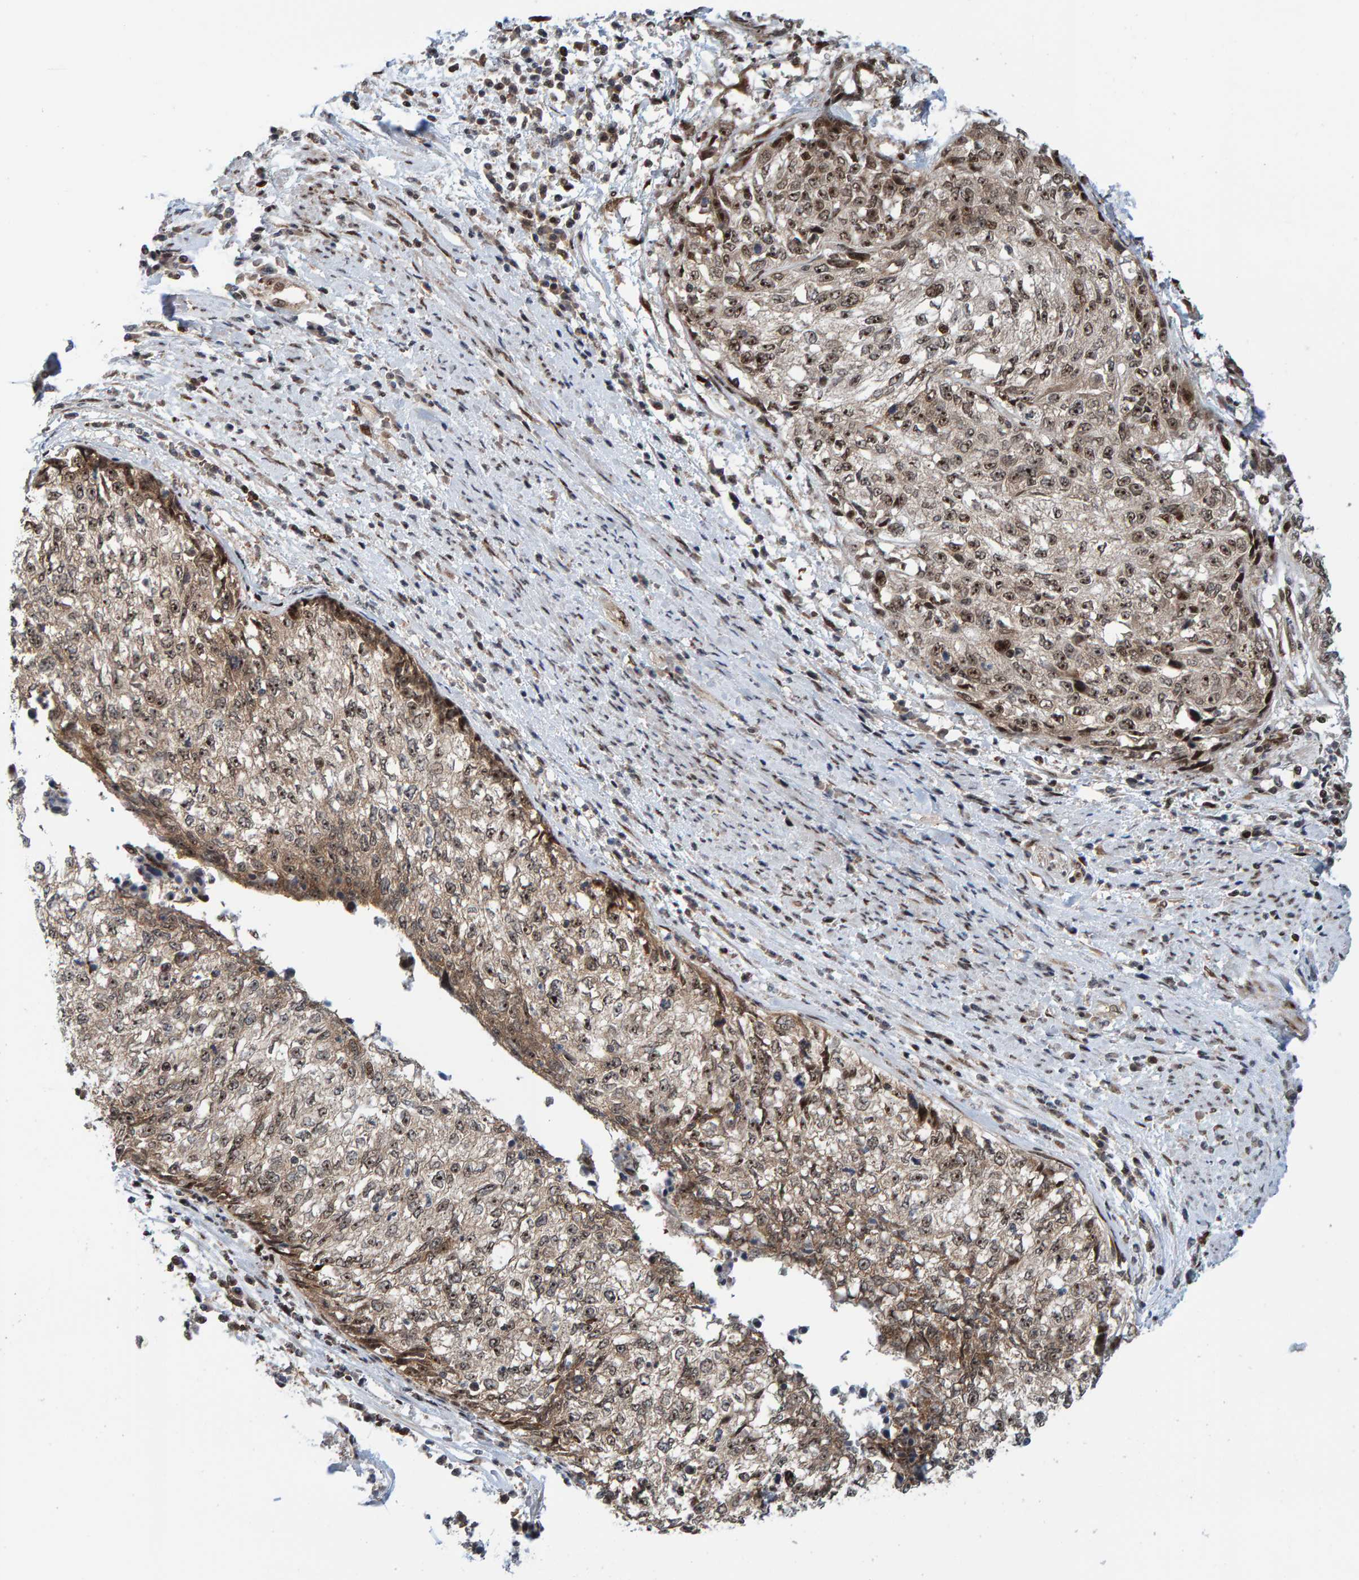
{"staining": {"intensity": "weak", "quantity": ">75%", "location": "cytoplasmic/membranous,nuclear"}, "tissue": "cervical cancer", "cell_type": "Tumor cells", "image_type": "cancer", "snomed": [{"axis": "morphology", "description": "Squamous cell carcinoma, NOS"}, {"axis": "topography", "description": "Cervix"}], "caption": "This image demonstrates IHC staining of human cervical cancer, with low weak cytoplasmic/membranous and nuclear positivity in about >75% of tumor cells.", "gene": "ZNF366", "patient": {"sex": "female", "age": 57}}